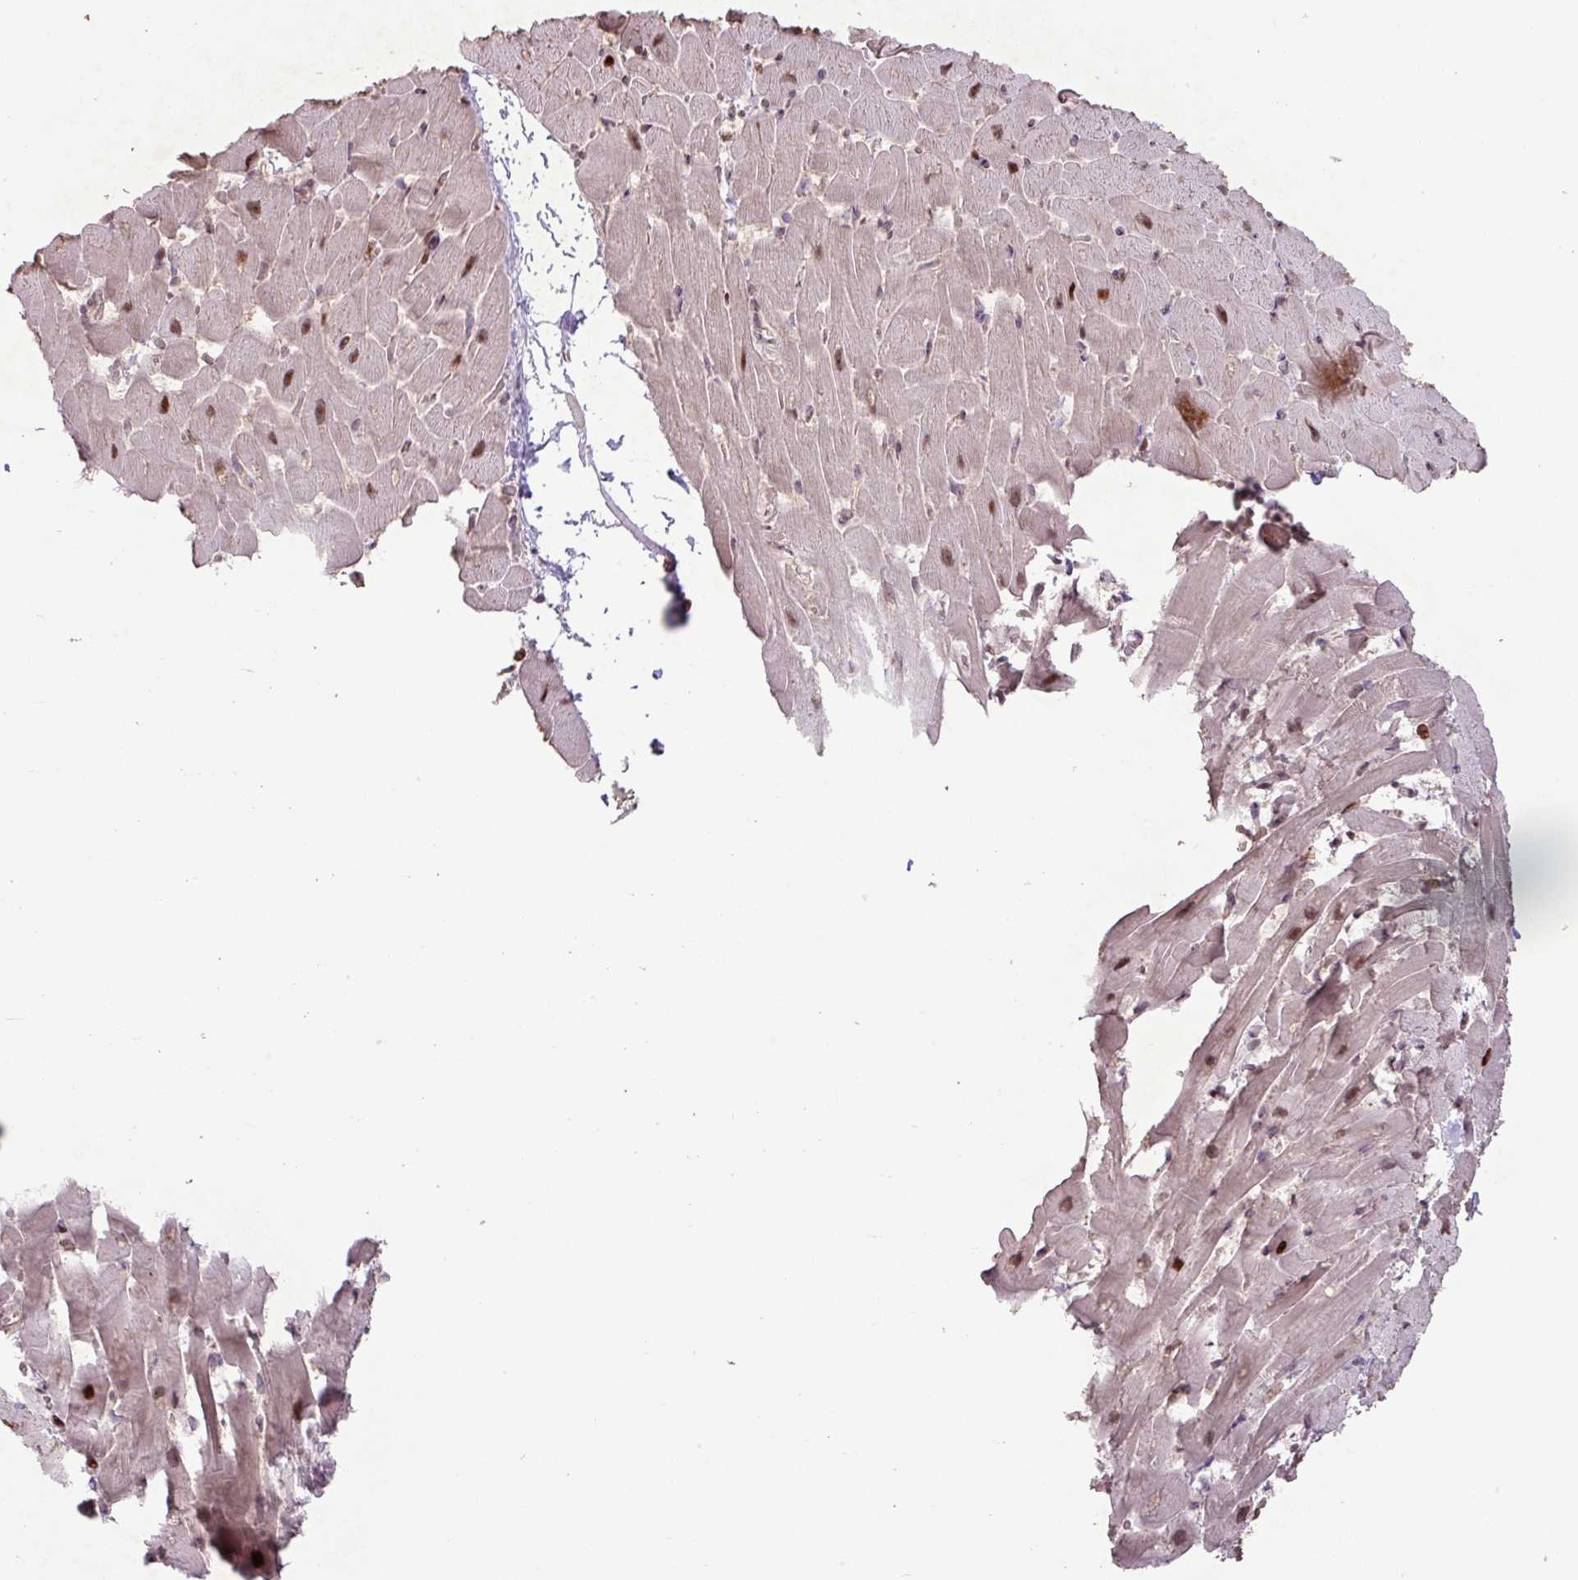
{"staining": {"intensity": "moderate", "quantity": "25%-75%", "location": "nuclear"}, "tissue": "heart muscle", "cell_type": "Cardiomyocytes", "image_type": "normal", "snomed": [{"axis": "morphology", "description": "Normal tissue, NOS"}, {"axis": "topography", "description": "Heart"}], "caption": "Immunohistochemistry (IHC) image of benign human heart muscle stained for a protein (brown), which exhibits medium levels of moderate nuclear positivity in approximately 25%-75% of cardiomyocytes.", "gene": "ZNF709", "patient": {"sex": "male", "age": 37}}